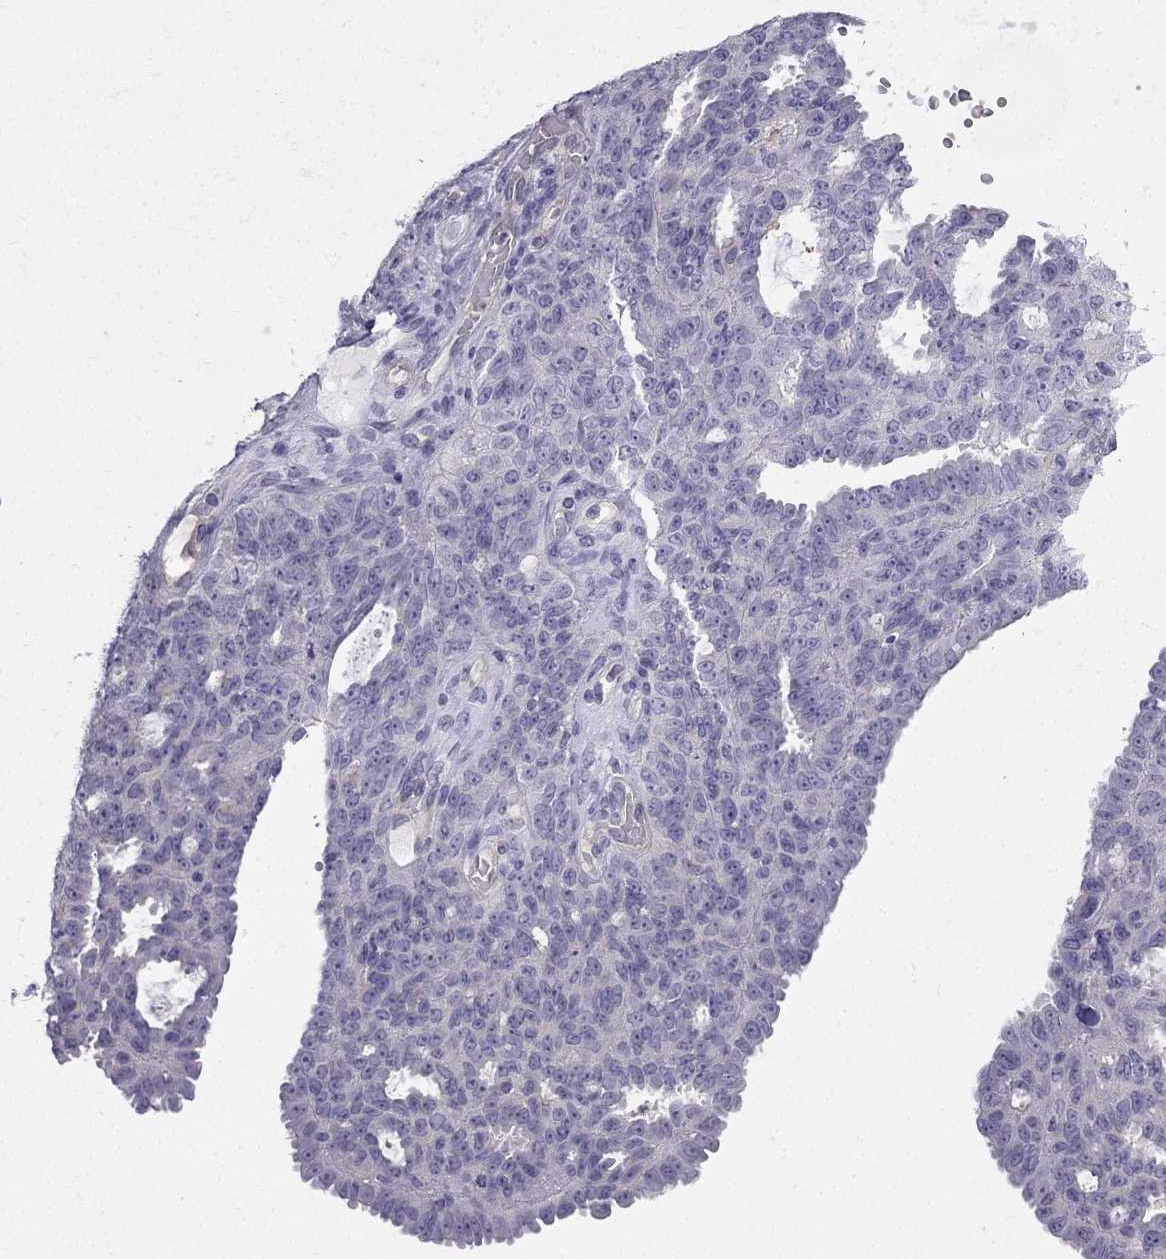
{"staining": {"intensity": "negative", "quantity": "none", "location": "none"}, "tissue": "ovarian cancer", "cell_type": "Tumor cells", "image_type": "cancer", "snomed": [{"axis": "morphology", "description": "Cystadenocarcinoma, serous, NOS"}, {"axis": "topography", "description": "Ovary"}], "caption": "DAB immunohistochemical staining of human ovarian cancer (serous cystadenocarcinoma) exhibits no significant expression in tumor cells.", "gene": "GJA8", "patient": {"sex": "female", "age": 71}}